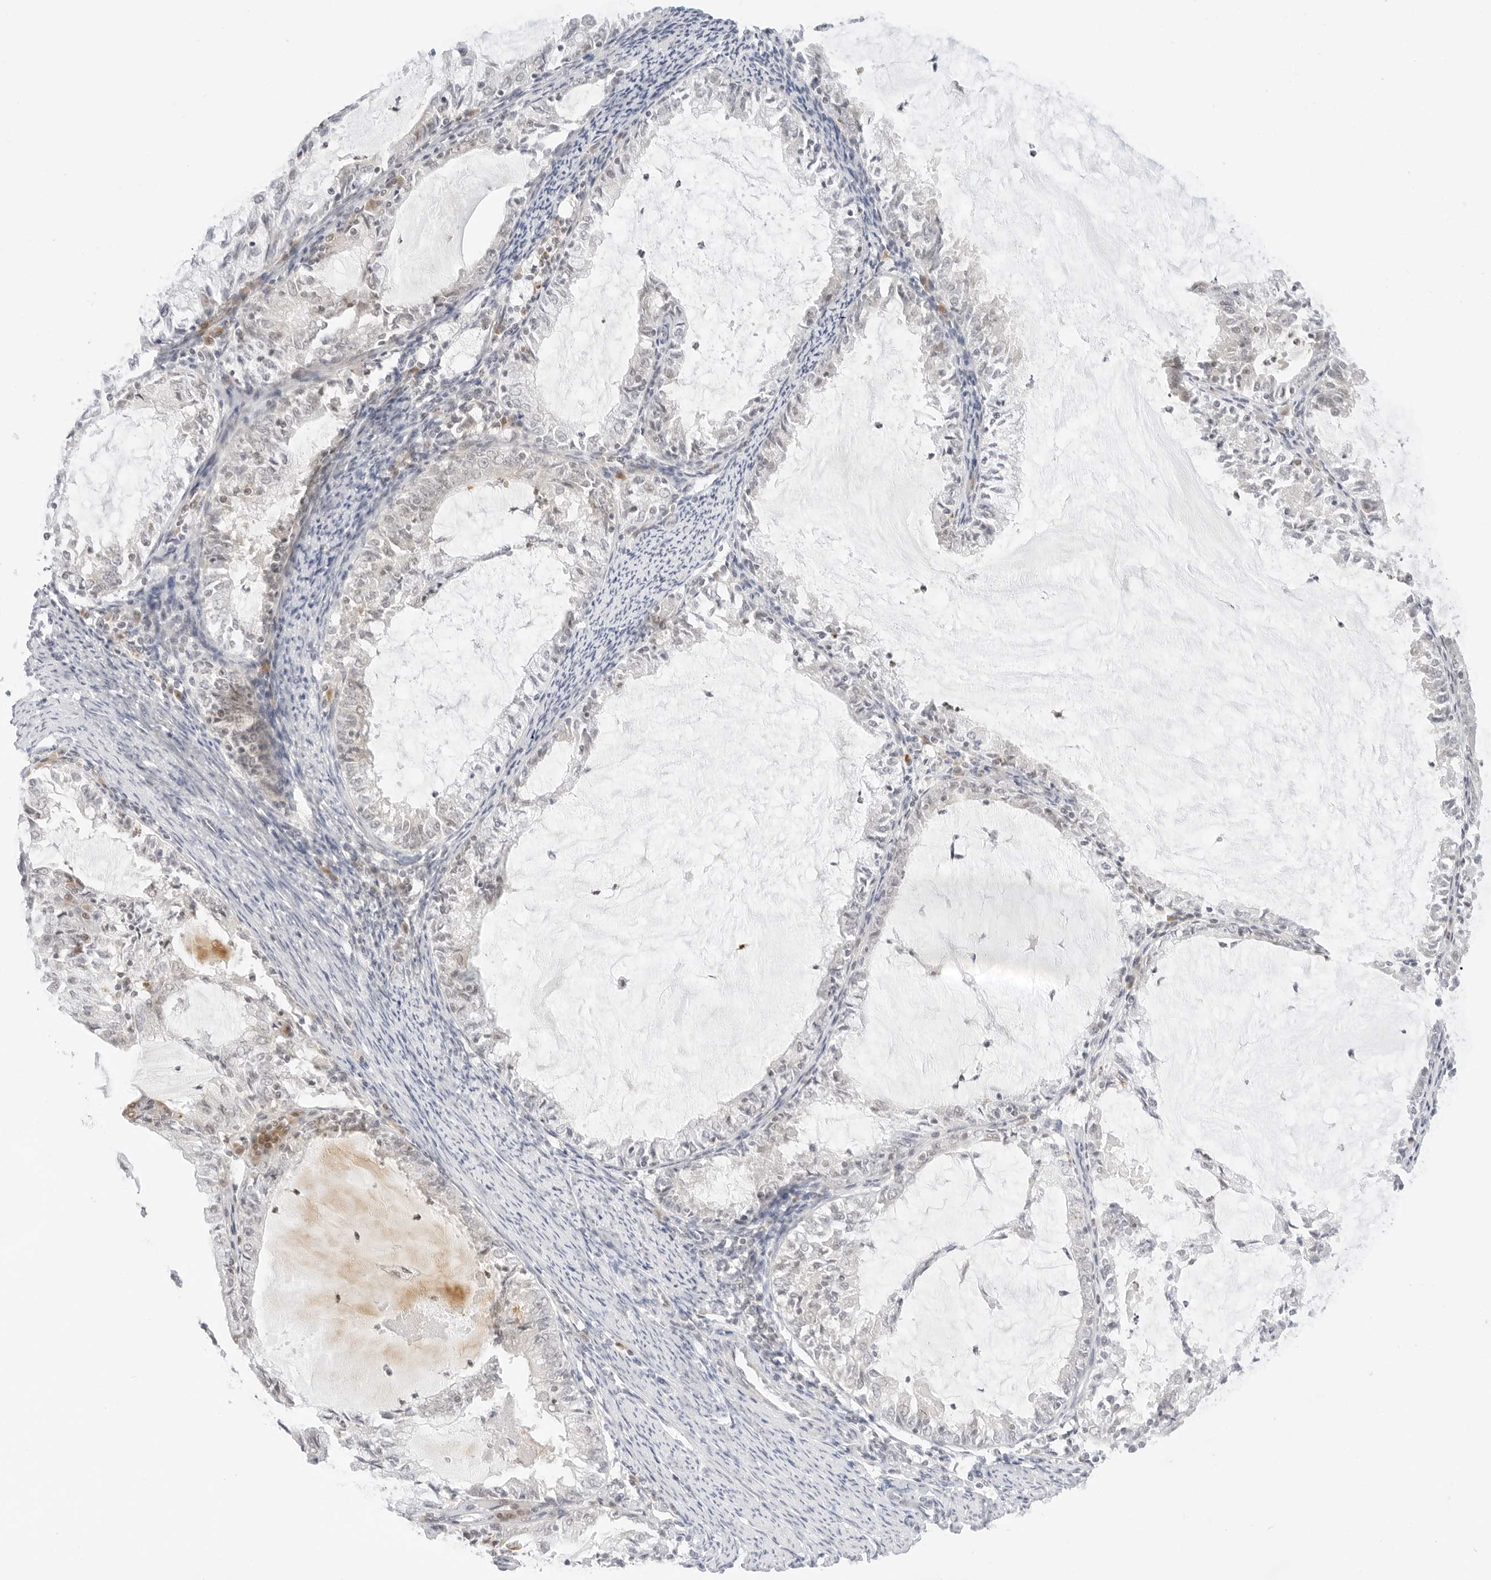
{"staining": {"intensity": "negative", "quantity": "none", "location": "none"}, "tissue": "endometrial cancer", "cell_type": "Tumor cells", "image_type": "cancer", "snomed": [{"axis": "morphology", "description": "Adenocarcinoma, NOS"}, {"axis": "topography", "description": "Endometrium"}], "caption": "Image shows no protein staining in tumor cells of endometrial cancer tissue.", "gene": "POLR3C", "patient": {"sex": "female", "age": 57}}